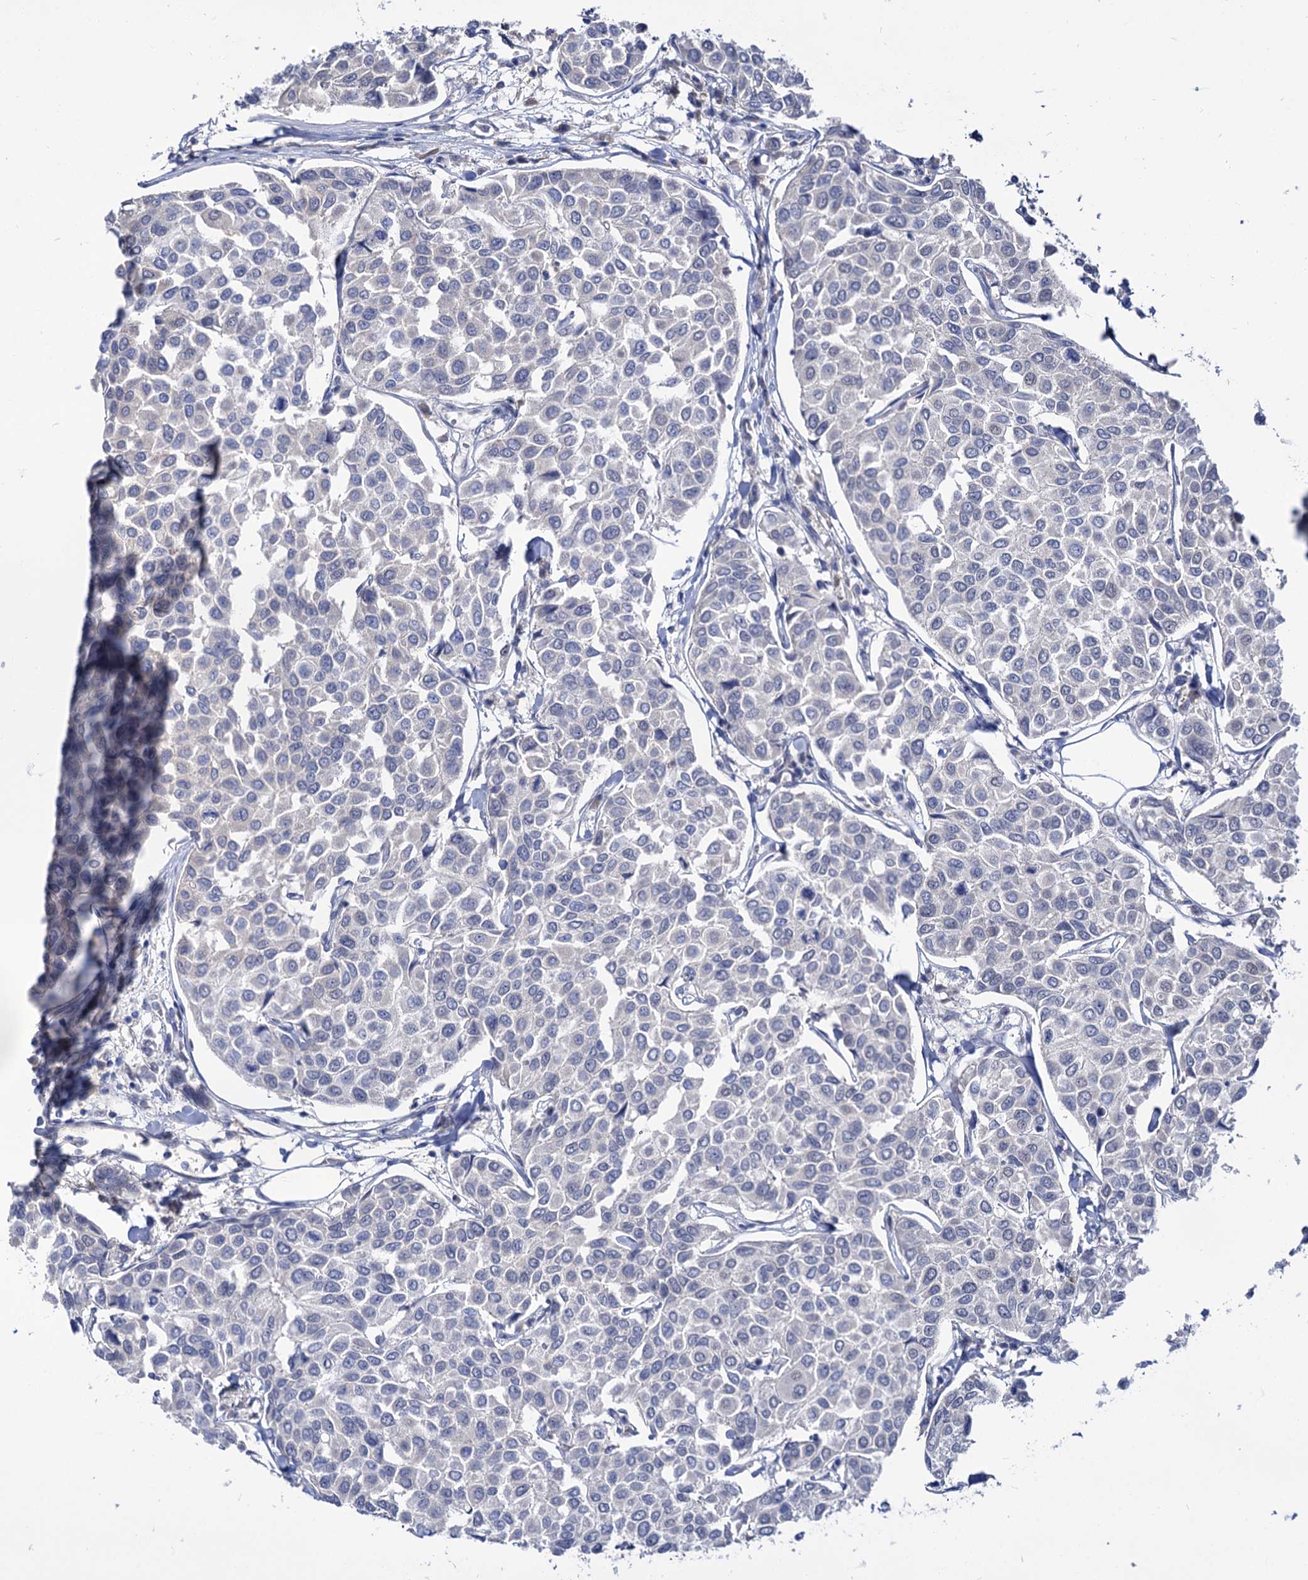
{"staining": {"intensity": "negative", "quantity": "none", "location": "none"}, "tissue": "breast cancer", "cell_type": "Tumor cells", "image_type": "cancer", "snomed": [{"axis": "morphology", "description": "Duct carcinoma"}, {"axis": "topography", "description": "Breast"}], "caption": "Invasive ductal carcinoma (breast) was stained to show a protein in brown. There is no significant positivity in tumor cells. (DAB immunohistochemistry (IHC) with hematoxylin counter stain).", "gene": "NEK10", "patient": {"sex": "female", "age": 55}}